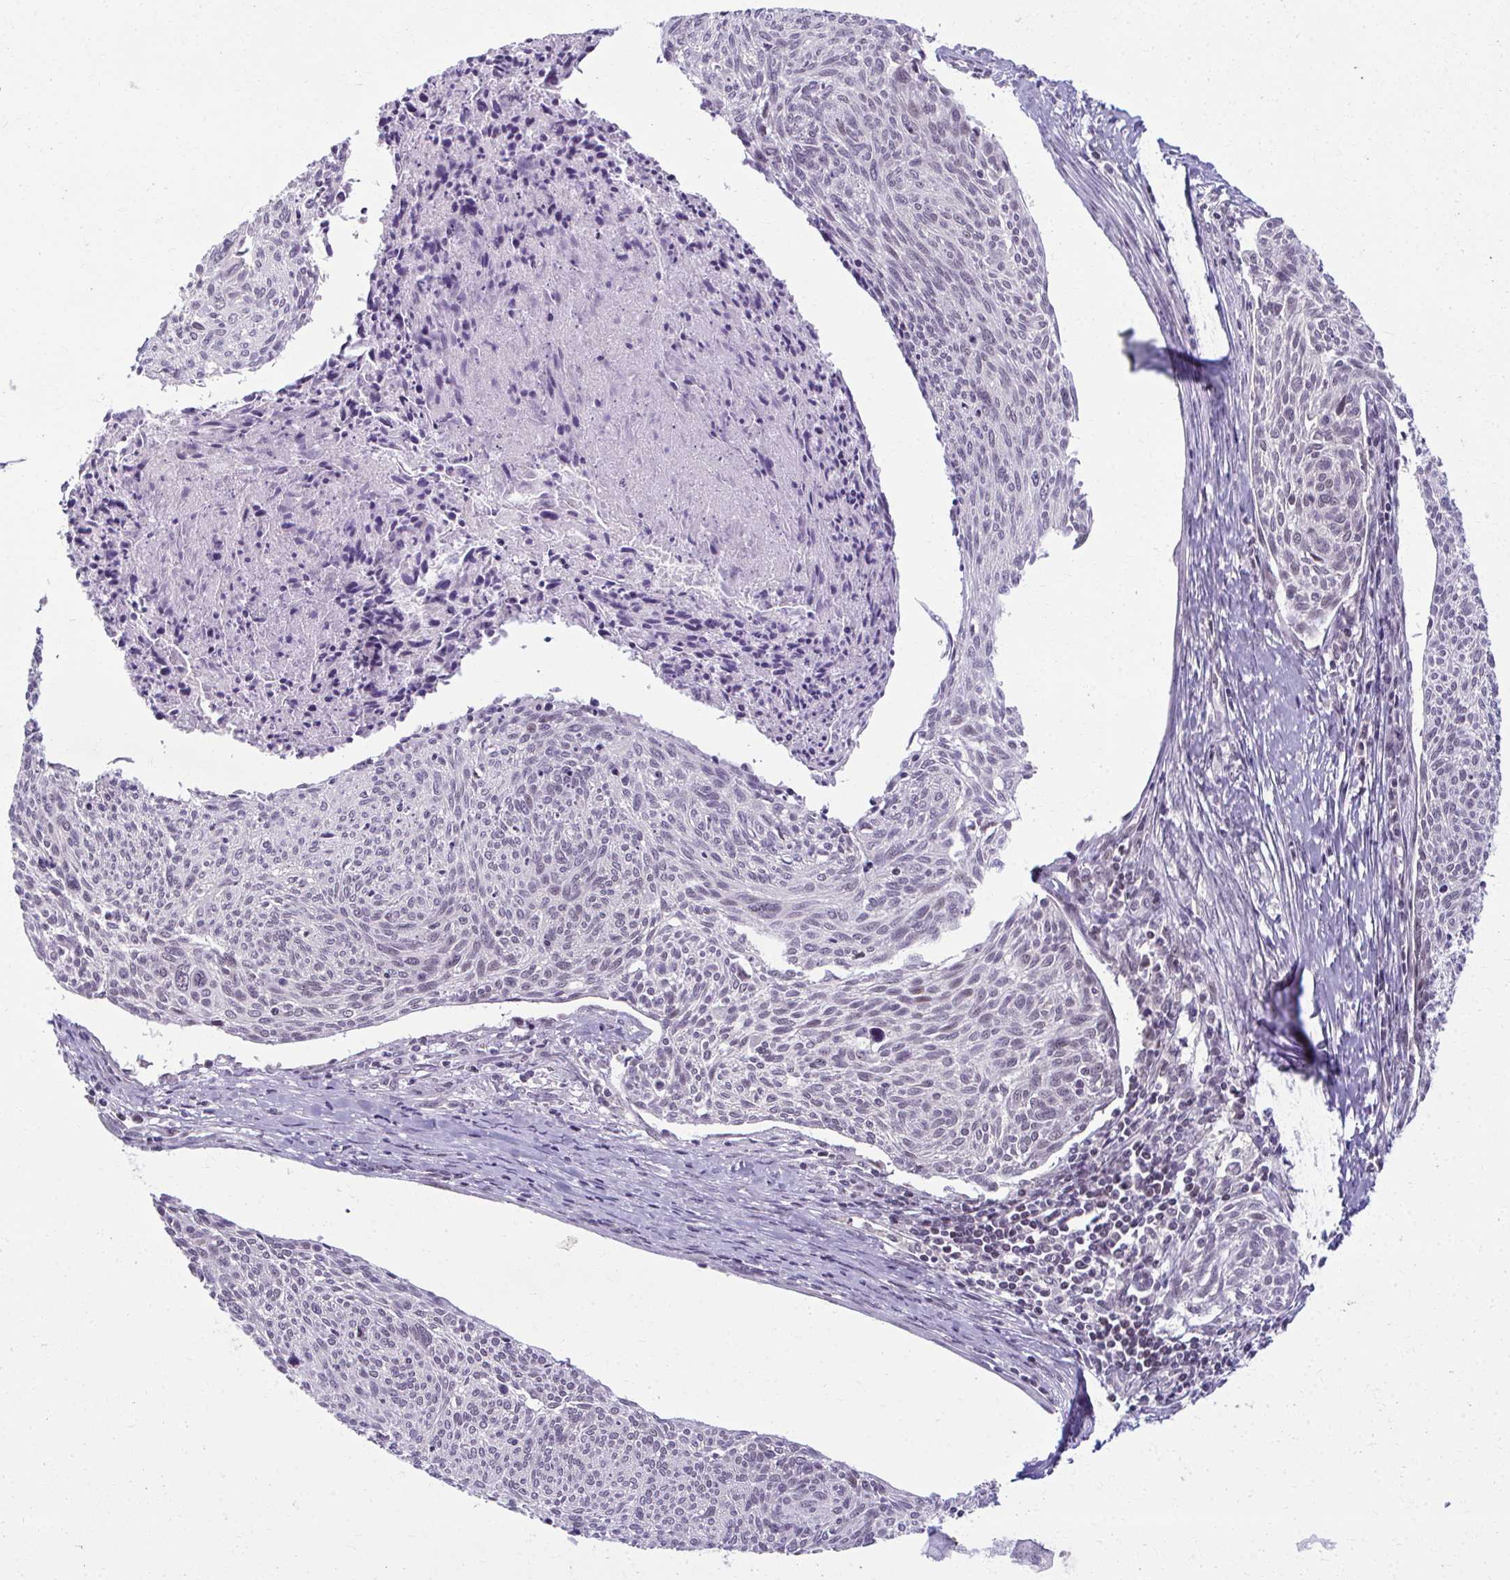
{"staining": {"intensity": "negative", "quantity": "none", "location": "none"}, "tissue": "cervical cancer", "cell_type": "Tumor cells", "image_type": "cancer", "snomed": [{"axis": "morphology", "description": "Squamous cell carcinoma, NOS"}, {"axis": "topography", "description": "Cervix"}], "caption": "Cervical cancer (squamous cell carcinoma) stained for a protein using immunohistochemistry exhibits no staining tumor cells.", "gene": "MAF1", "patient": {"sex": "female", "age": 49}}